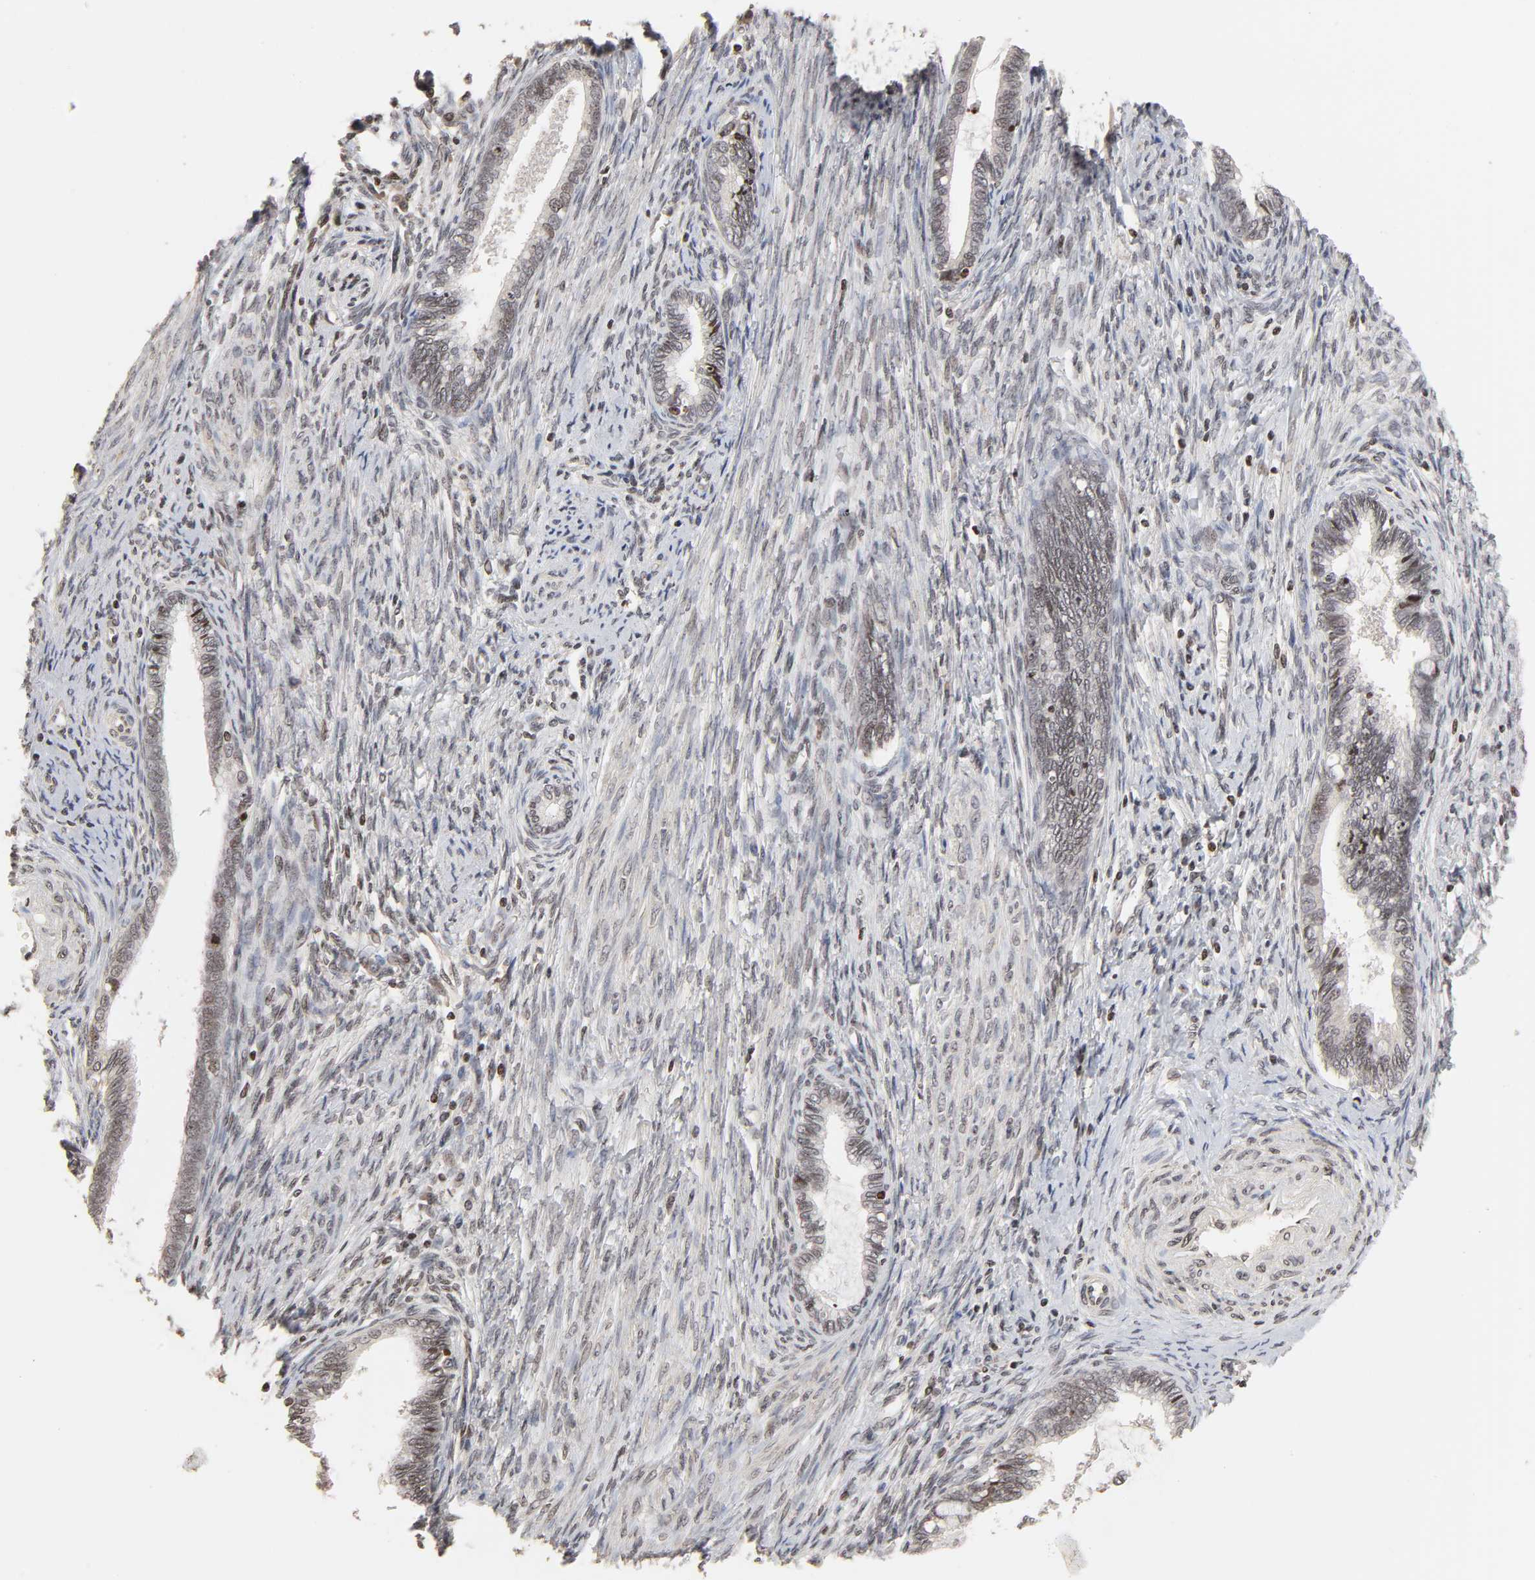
{"staining": {"intensity": "weak", "quantity": "25%-75%", "location": "nuclear"}, "tissue": "cervical cancer", "cell_type": "Tumor cells", "image_type": "cancer", "snomed": [{"axis": "morphology", "description": "Adenocarcinoma, NOS"}, {"axis": "topography", "description": "Cervix"}], "caption": "Immunohistochemical staining of cervical cancer exhibits low levels of weak nuclear protein positivity in about 25%-75% of tumor cells.", "gene": "ZNF473", "patient": {"sex": "female", "age": 44}}